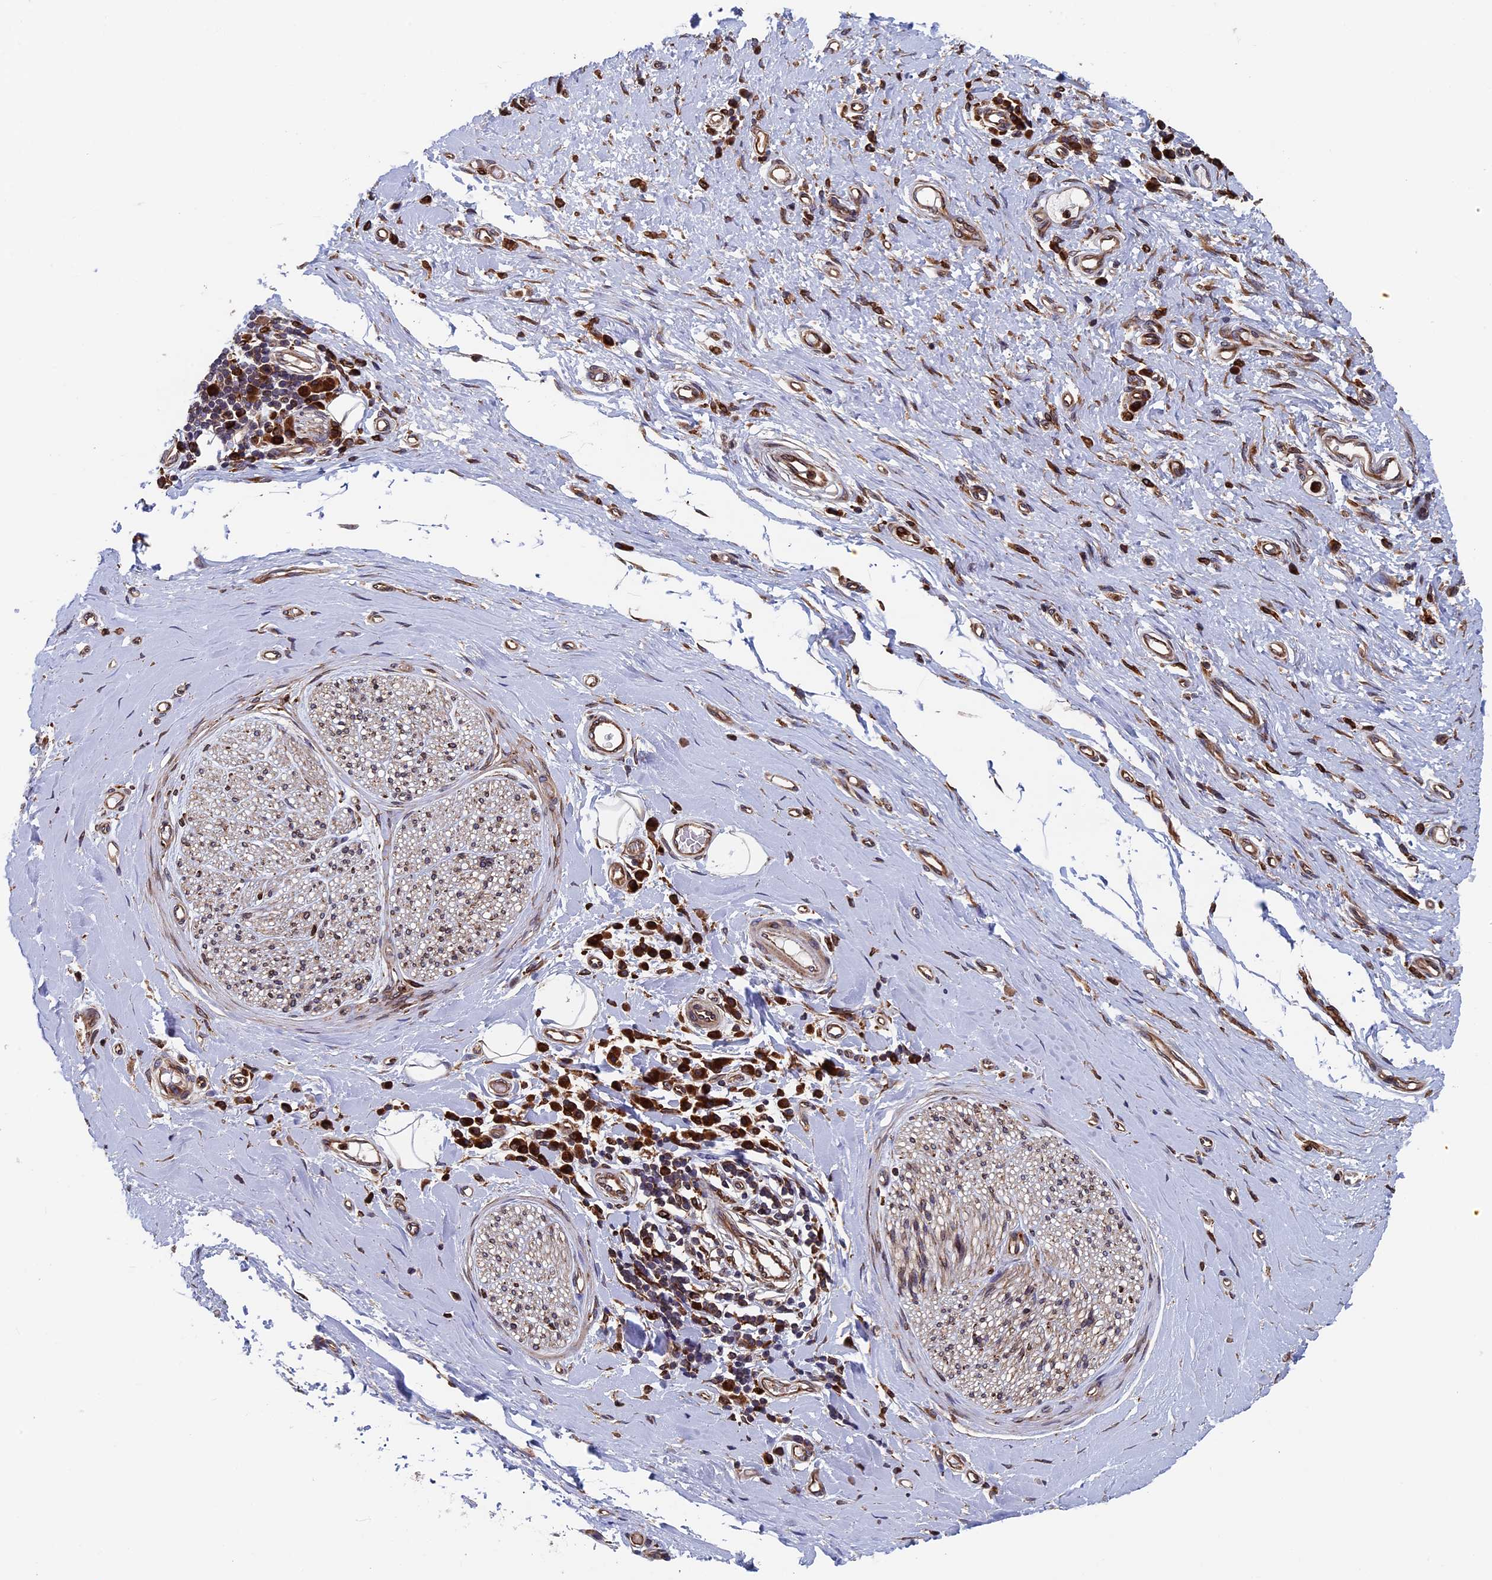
{"staining": {"intensity": "negative", "quantity": "none", "location": "none"}, "tissue": "adipose tissue", "cell_type": "Adipocytes", "image_type": "normal", "snomed": [{"axis": "morphology", "description": "Normal tissue, NOS"}, {"axis": "morphology", "description": "Adenocarcinoma, NOS"}, {"axis": "topography", "description": "Esophagus"}, {"axis": "topography", "description": "Stomach, upper"}, {"axis": "topography", "description": "Peripheral nerve tissue"}], "caption": "This is a image of immunohistochemistry (IHC) staining of unremarkable adipose tissue, which shows no expression in adipocytes. (DAB immunohistochemistry visualized using brightfield microscopy, high magnification).", "gene": "RPUSD1", "patient": {"sex": "male", "age": 62}}